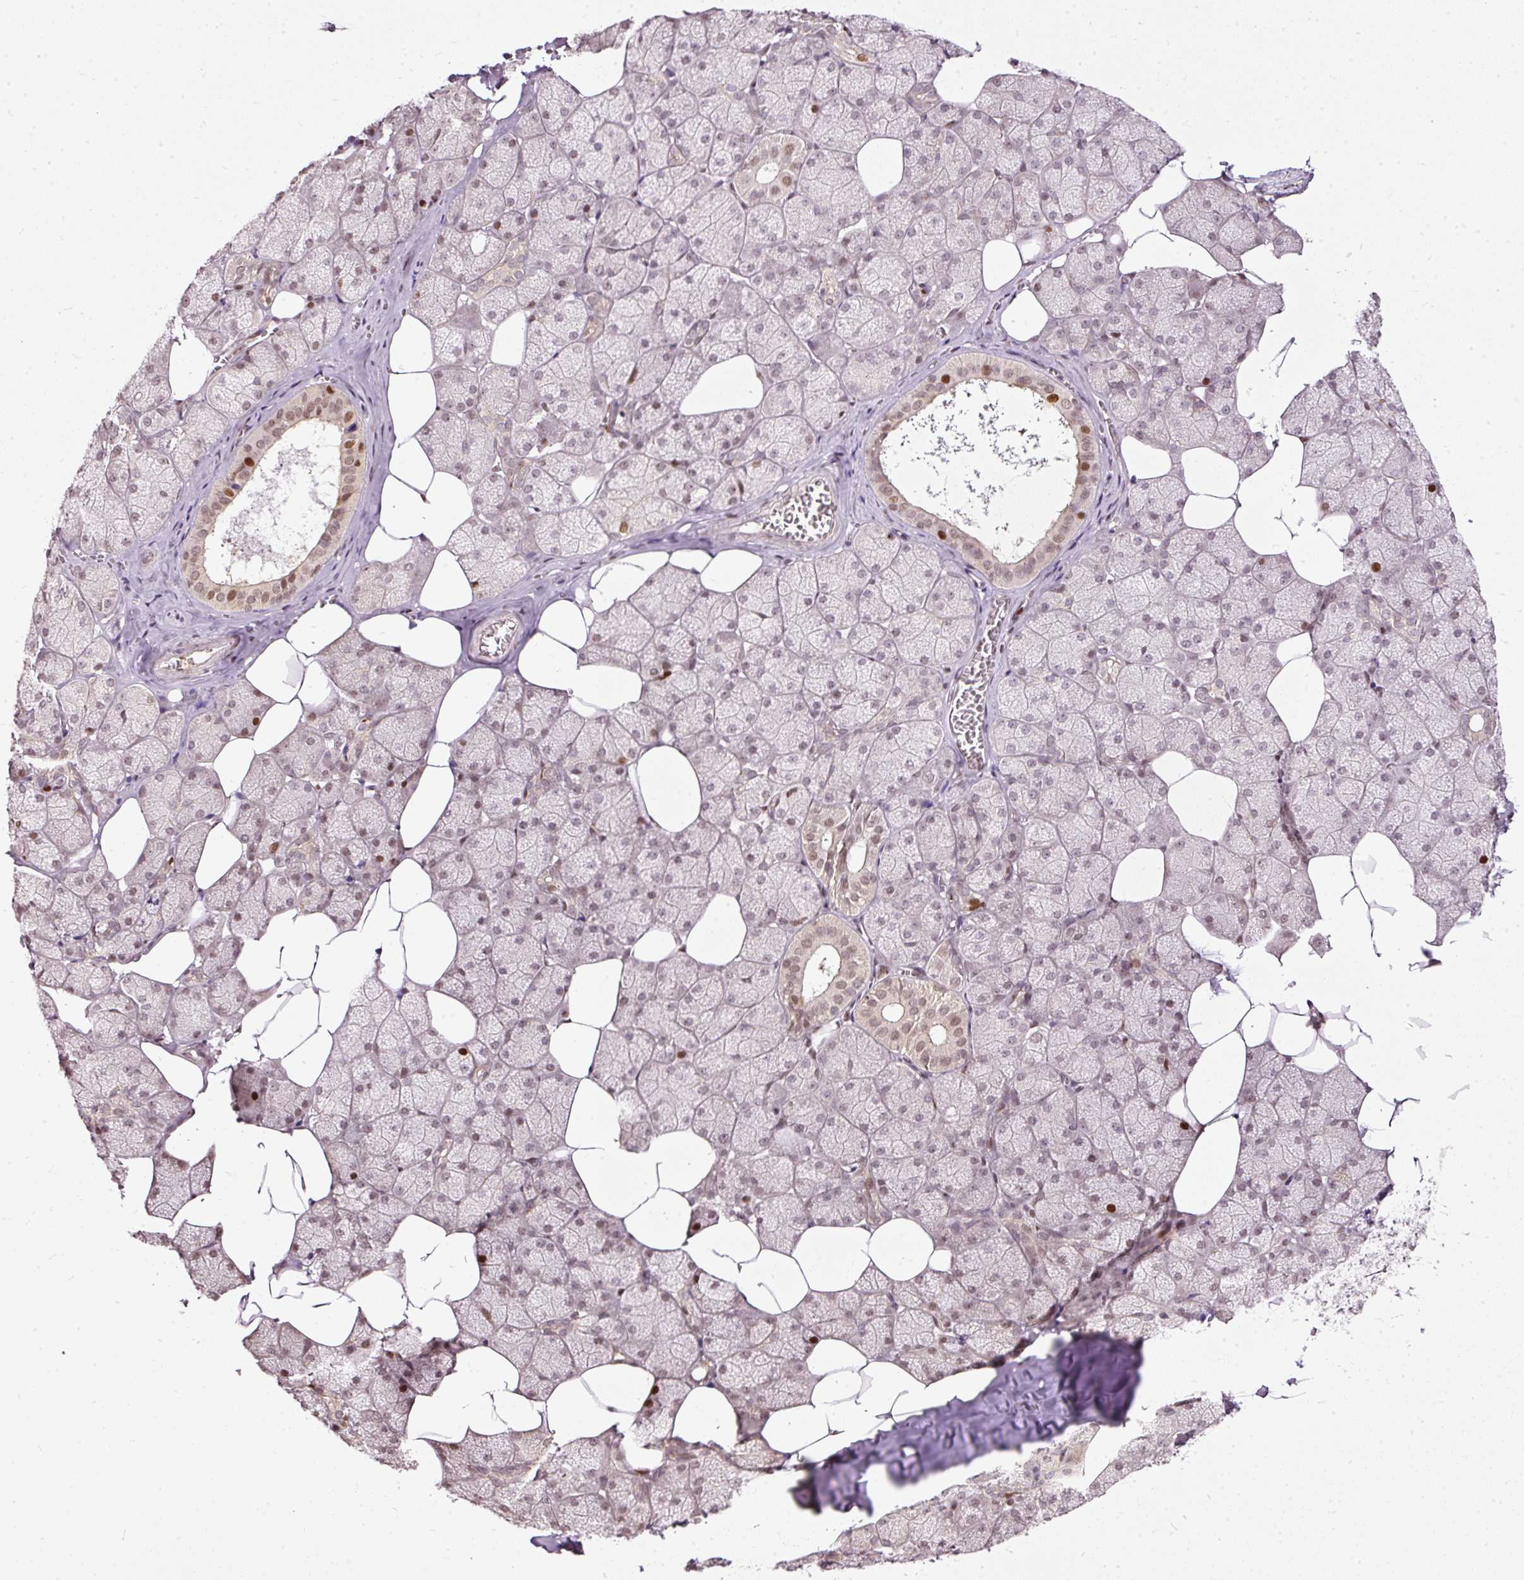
{"staining": {"intensity": "moderate", "quantity": "<25%", "location": "nuclear"}, "tissue": "salivary gland", "cell_type": "Glandular cells", "image_type": "normal", "snomed": [{"axis": "morphology", "description": "Normal tissue, NOS"}, {"axis": "topography", "description": "Salivary gland"}, {"axis": "topography", "description": "Peripheral nerve tissue"}], "caption": "A brown stain shows moderate nuclear positivity of a protein in glandular cells of benign salivary gland.", "gene": "ZNF778", "patient": {"sex": "male", "age": 38}}